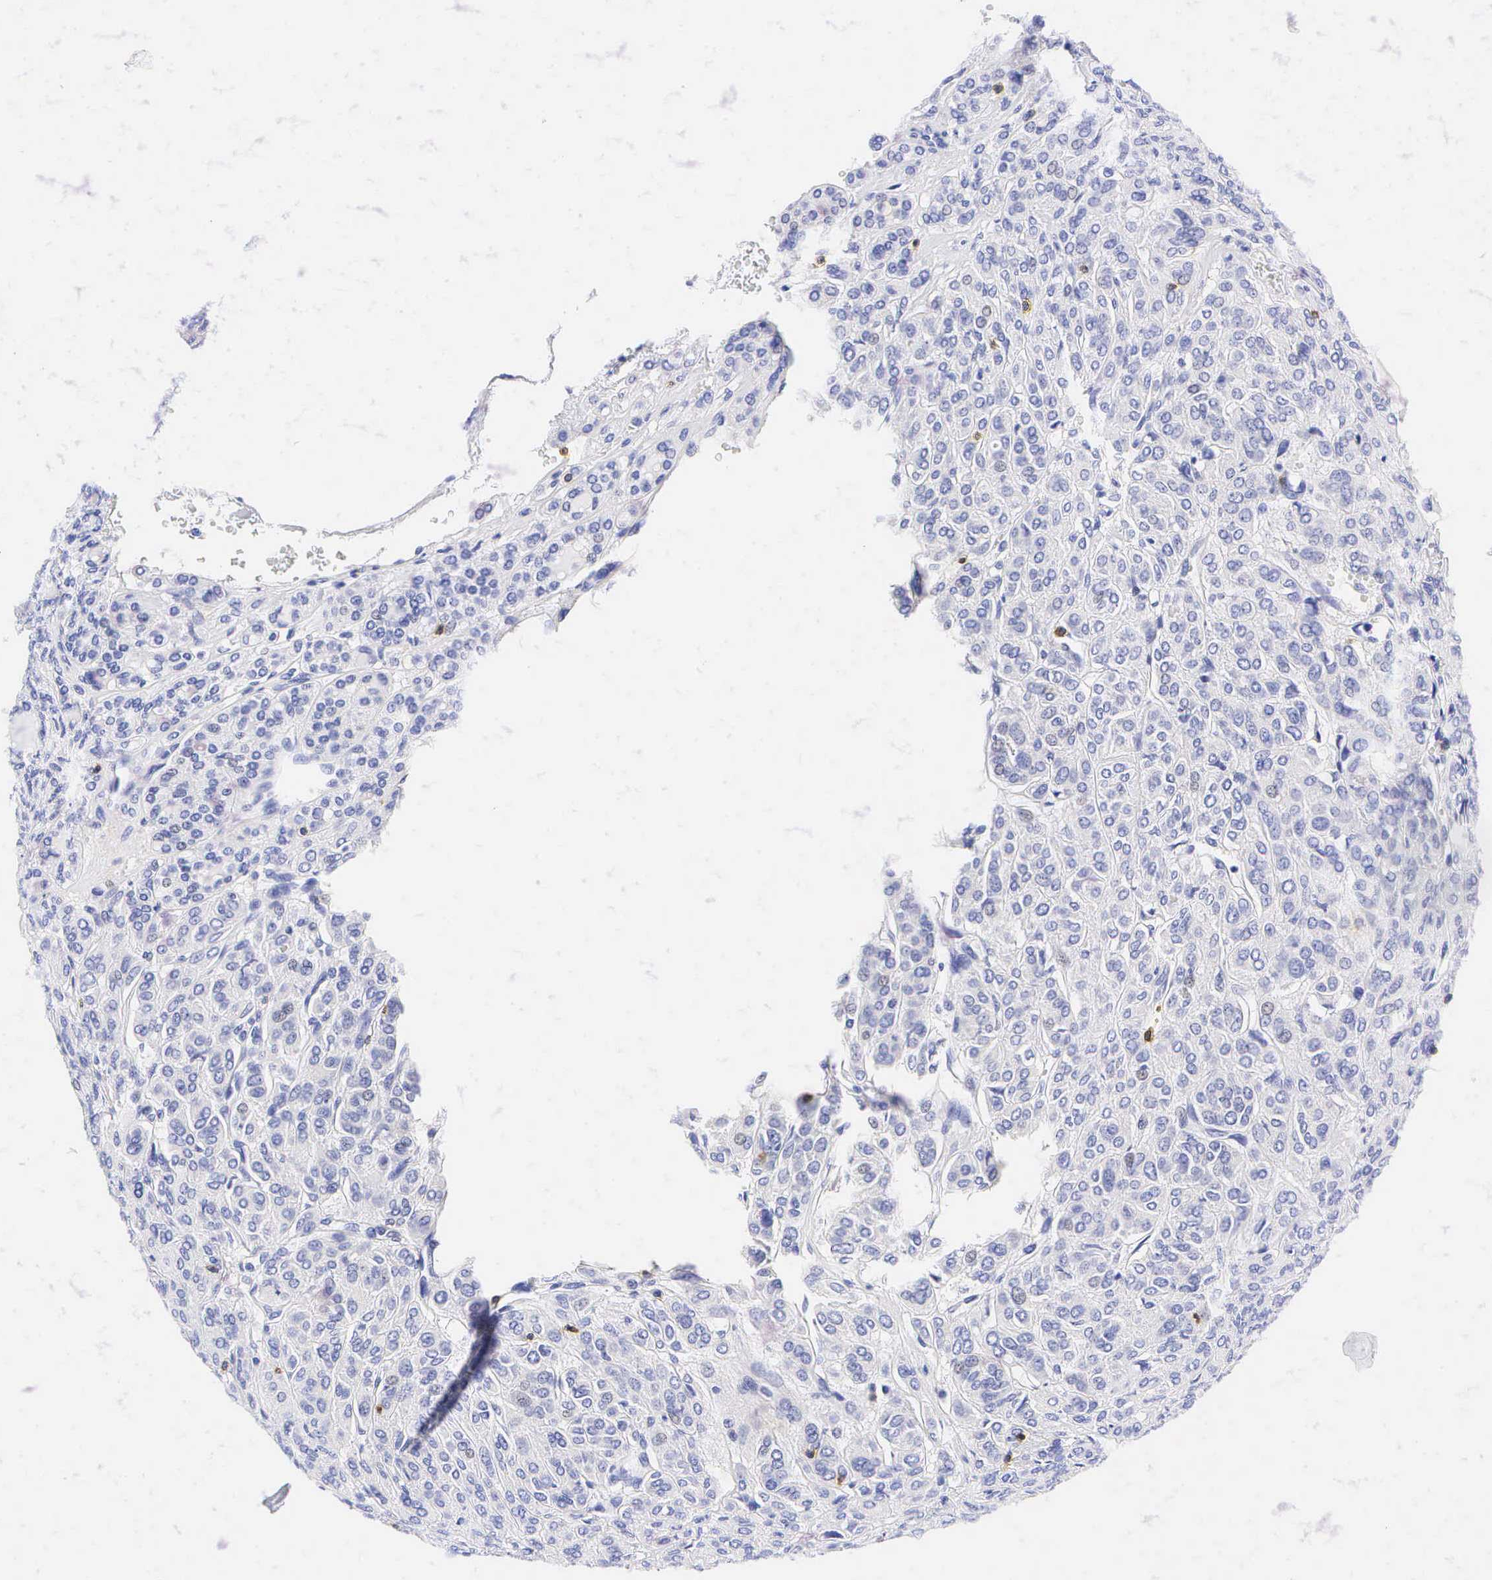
{"staining": {"intensity": "negative", "quantity": "none", "location": "none"}, "tissue": "thyroid cancer", "cell_type": "Tumor cells", "image_type": "cancer", "snomed": [{"axis": "morphology", "description": "Follicular adenoma carcinoma, NOS"}, {"axis": "topography", "description": "Thyroid gland"}], "caption": "Photomicrograph shows no significant protein expression in tumor cells of thyroid cancer.", "gene": "CD3E", "patient": {"sex": "female", "age": 71}}